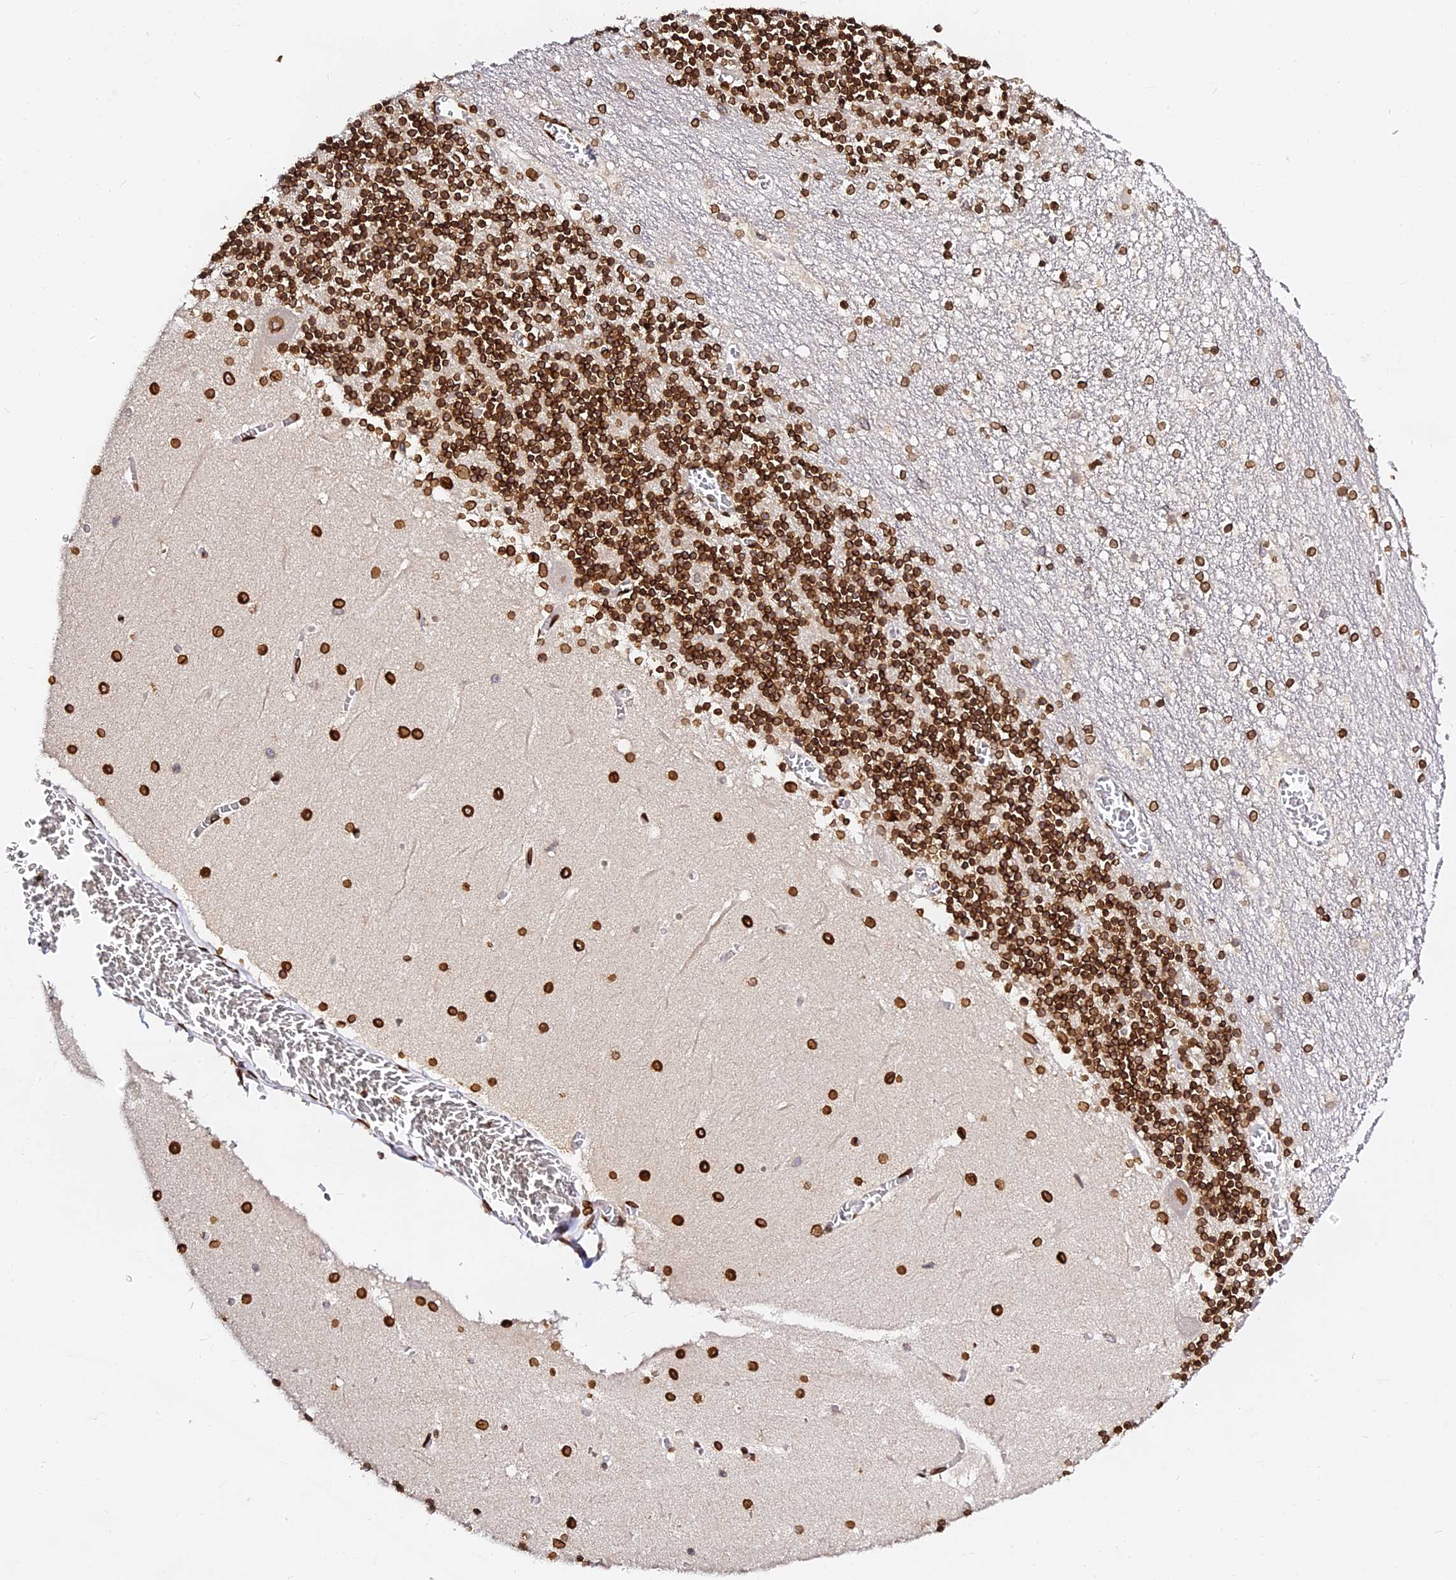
{"staining": {"intensity": "strong", "quantity": ">75%", "location": "cytoplasmic/membranous,nuclear"}, "tissue": "cerebellum", "cell_type": "Cells in granular layer", "image_type": "normal", "snomed": [{"axis": "morphology", "description": "Normal tissue, NOS"}, {"axis": "topography", "description": "Cerebellum"}], "caption": "Immunohistochemical staining of normal human cerebellum demonstrates >75% levels of strong cytoplasmic/membranous,nuclear protein positivity in about >75% of cells in granular layer. (brown staining indicates protein expression, while blue staining denotes nuclei).", "gene": "ANAPC5", "patient": {"sex": "female", "age": 28}}